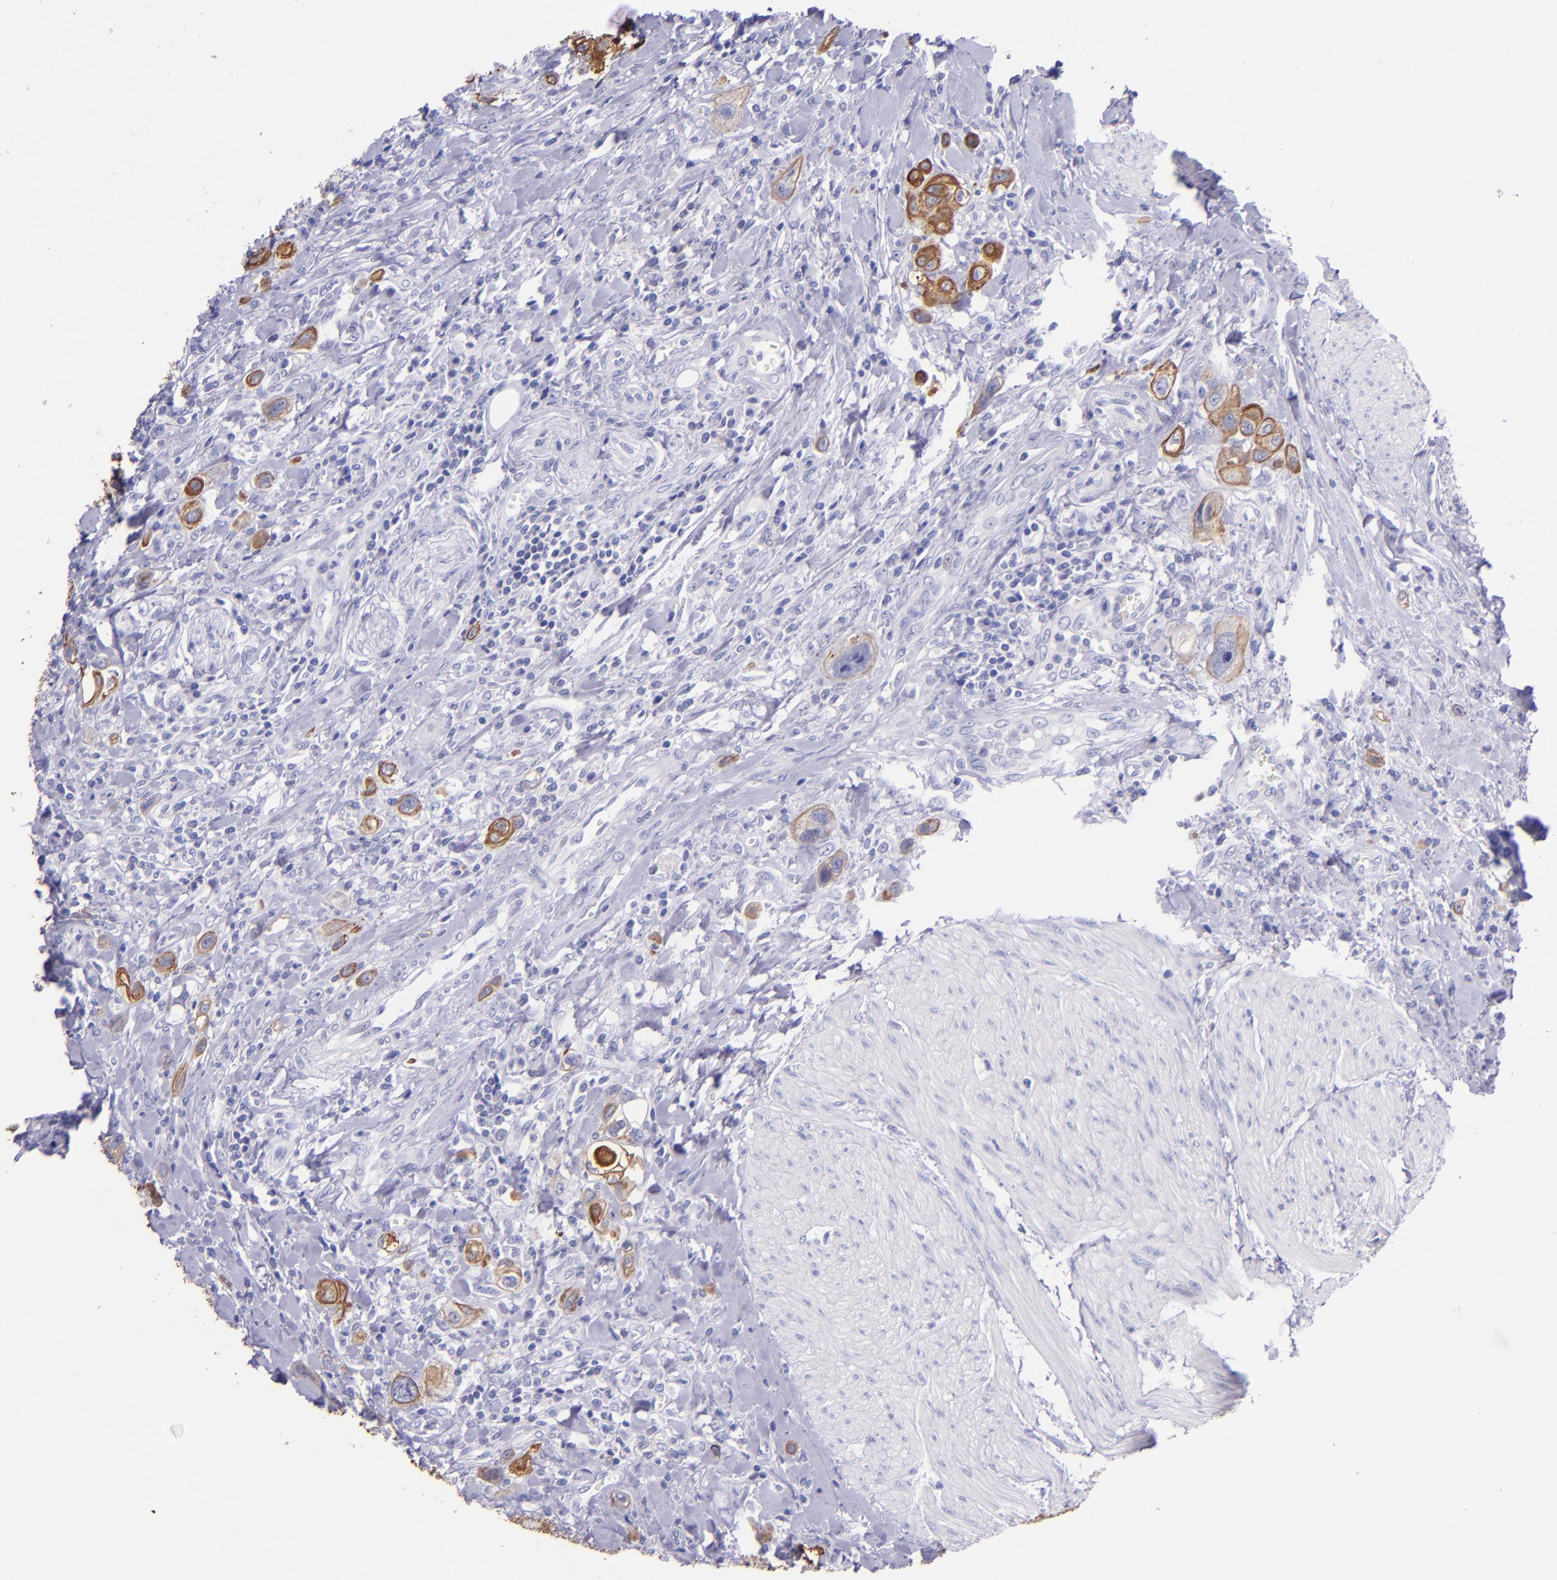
{"staining": {"intensity": "weak", "quantity": ">75%", "location": "cytoplasmic/membranous"}, "tissue": "urothelial cancer", "cell_type": "Tumor cells", "image_type": "cancer", "snomed": [{"axis": "morphology", "description": "Urothelial carcinoma, High grade"}, {"axis": "topography", "description": "Urinary bladder"}], "caption": "The immunohistochemical stain labels weak cytoplasmic/membranous staining in tumor cells of high-grade urothelial carcinoma tissue.", "gene": "KRT4", "patient": {"sex": "male", "age": 50}}